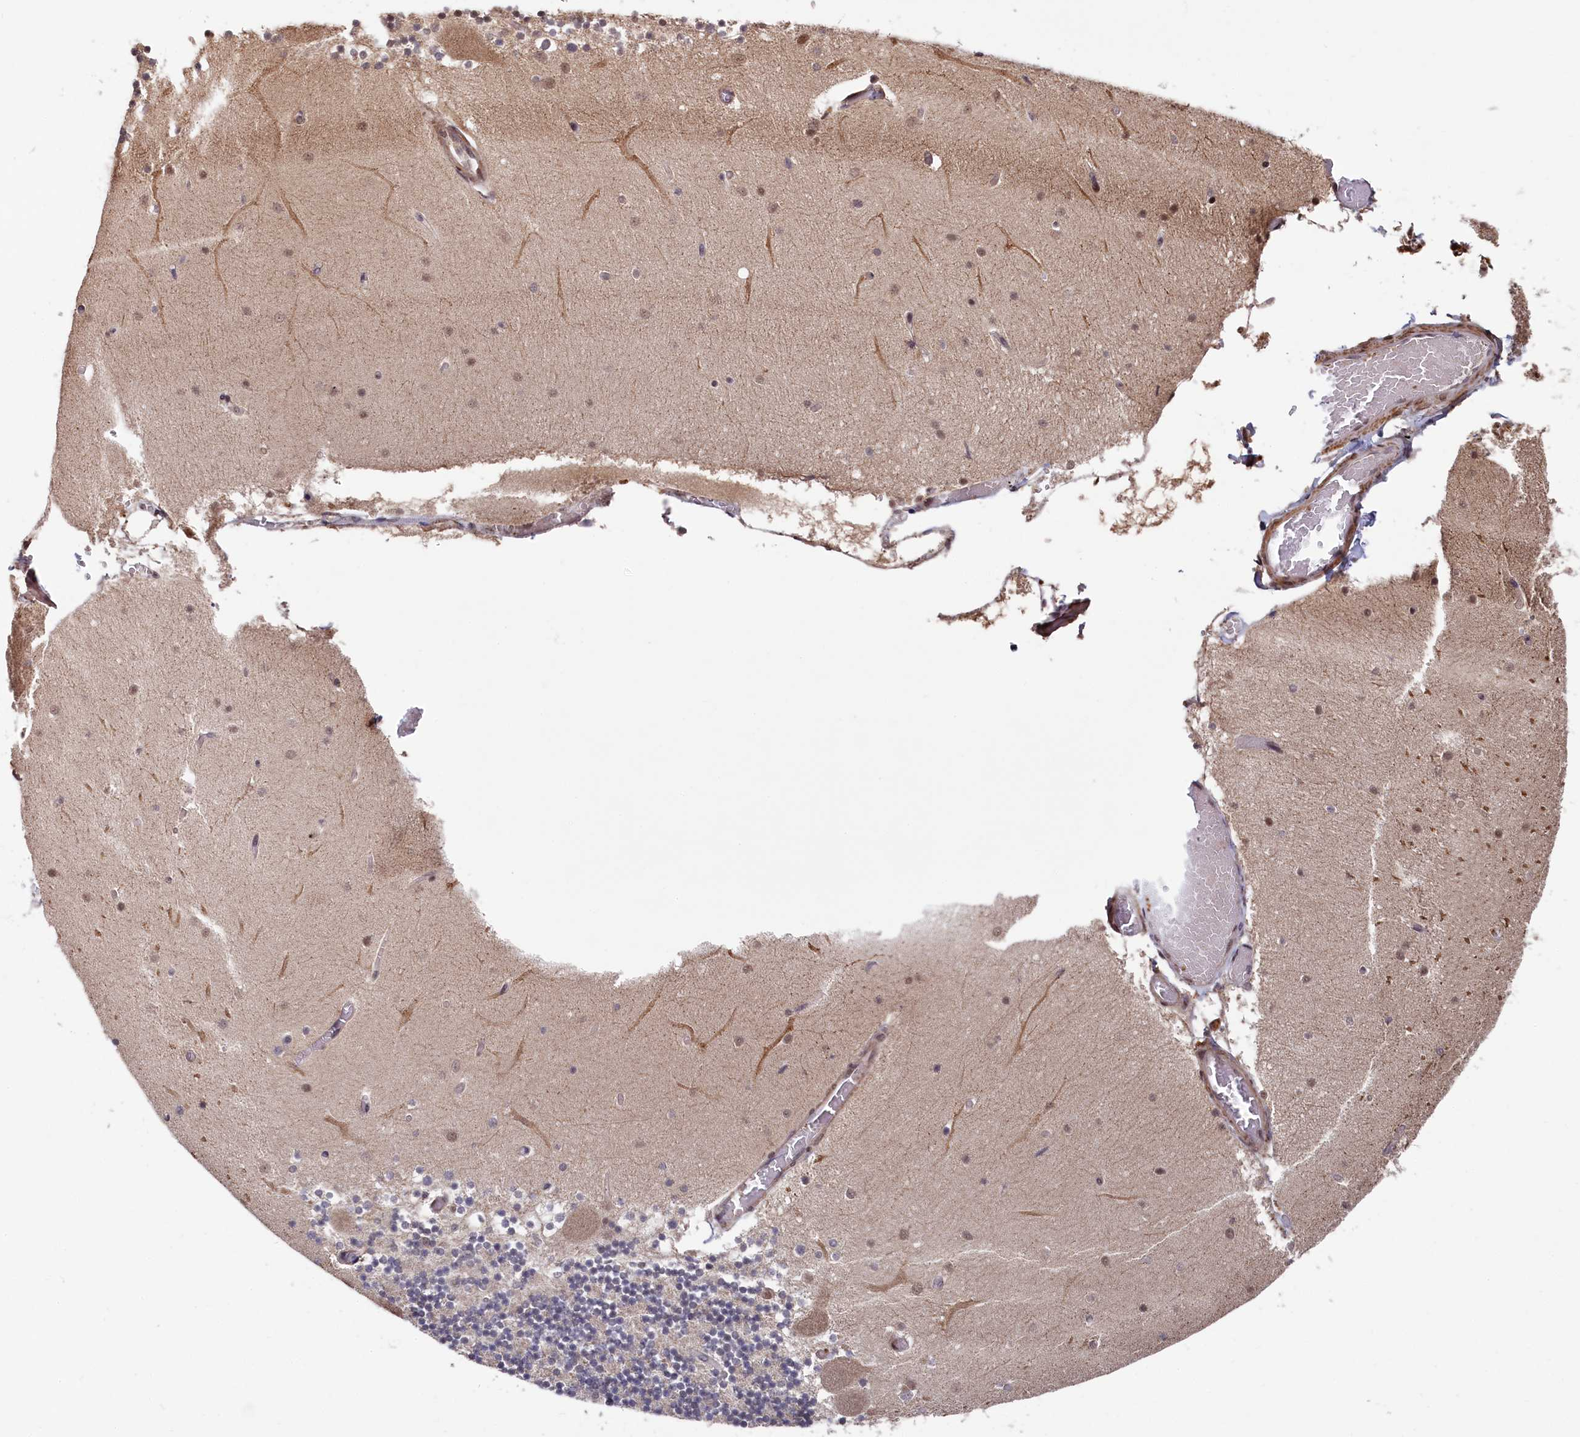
{"staining": {"intensity": "weak", "quantity": "25%-75%", "location": "cytoplasmic/membranous,nuclear"}, "tissue": "cerebellum", "cell_type": "Cells in granular layer", "image_type": "normal", "snomed": [{"axis": "morphology", "description": "Normal tissue, NOS"}, {"axis": "topography", "description": "Cerebellum"}], "caption": "This is an image of immunohistochemistry (IHC) staining of normal cerebellum, which shows weak expression in the cytoplasmic/membranous,nuclear of cells in granular layer.", "gene": "CLPX", "patient": {"sex": "female", "age": 28}}